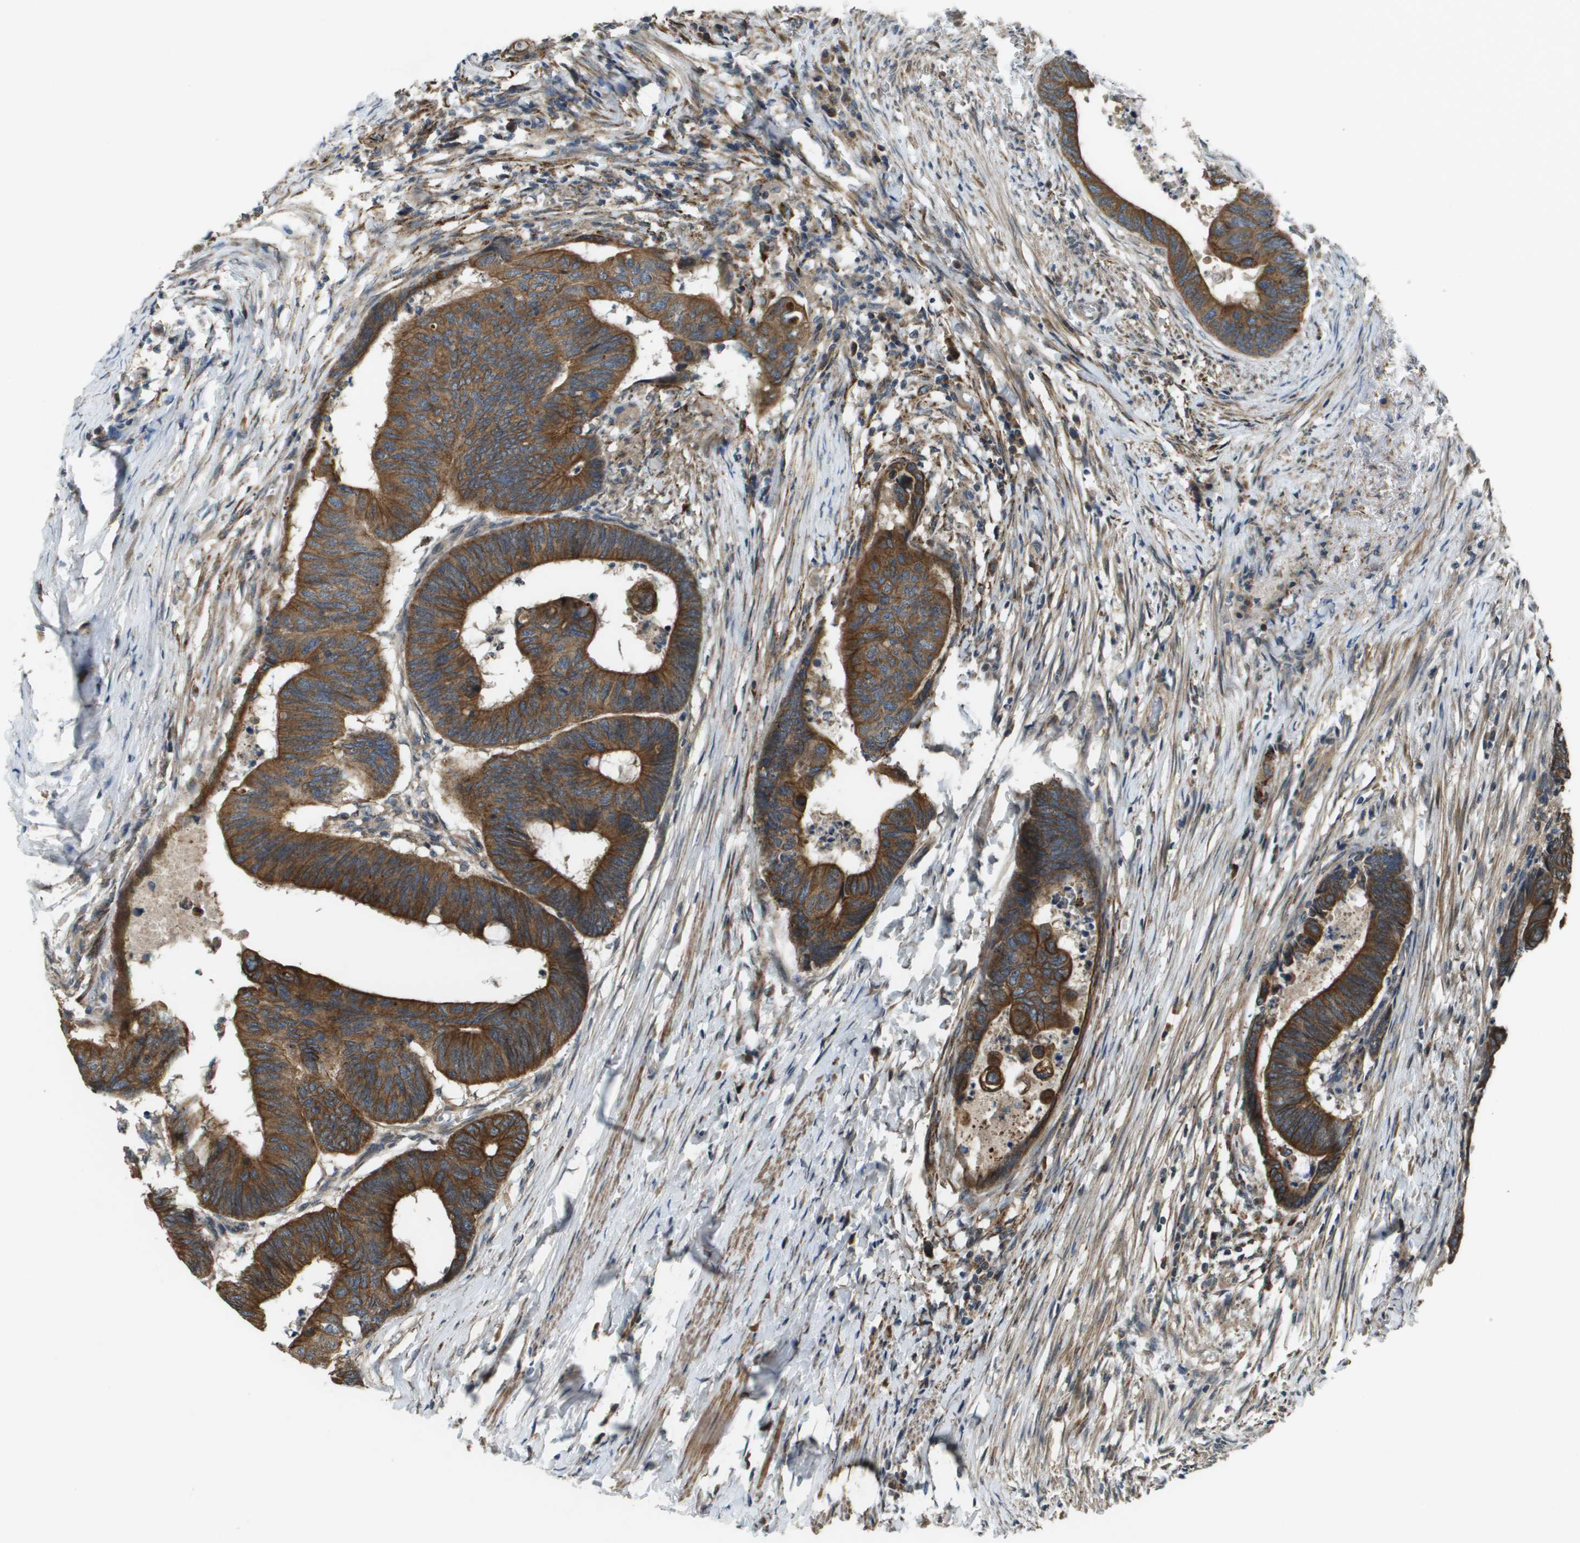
{"staining": {"intensity": "strong", "quantity": ">75%", "location": "cytoplasmic/membranous"}, "tissue": "colorectal cancer", "cell_type": "Tumor cells", "image_type": "cancer", "snomed": [{"axis": "morphology", "description": "Normal tissue, NOS"}, {"axis": "morphology", "description": "Adenocarcinoma, NOS"}, {"axis": "topography", "description": "Rectum"}, {"axis": "topography", "description": "Peripheral nerve tissue"}], "caption": "Human colorectal cancer stained for a protein (brown) displays strong cytoplasmic/membranous positive staining in approximately >75% of tumor cells.", "gene": "CDKN2C", "patient": {"sex": "male", "age": 92}}